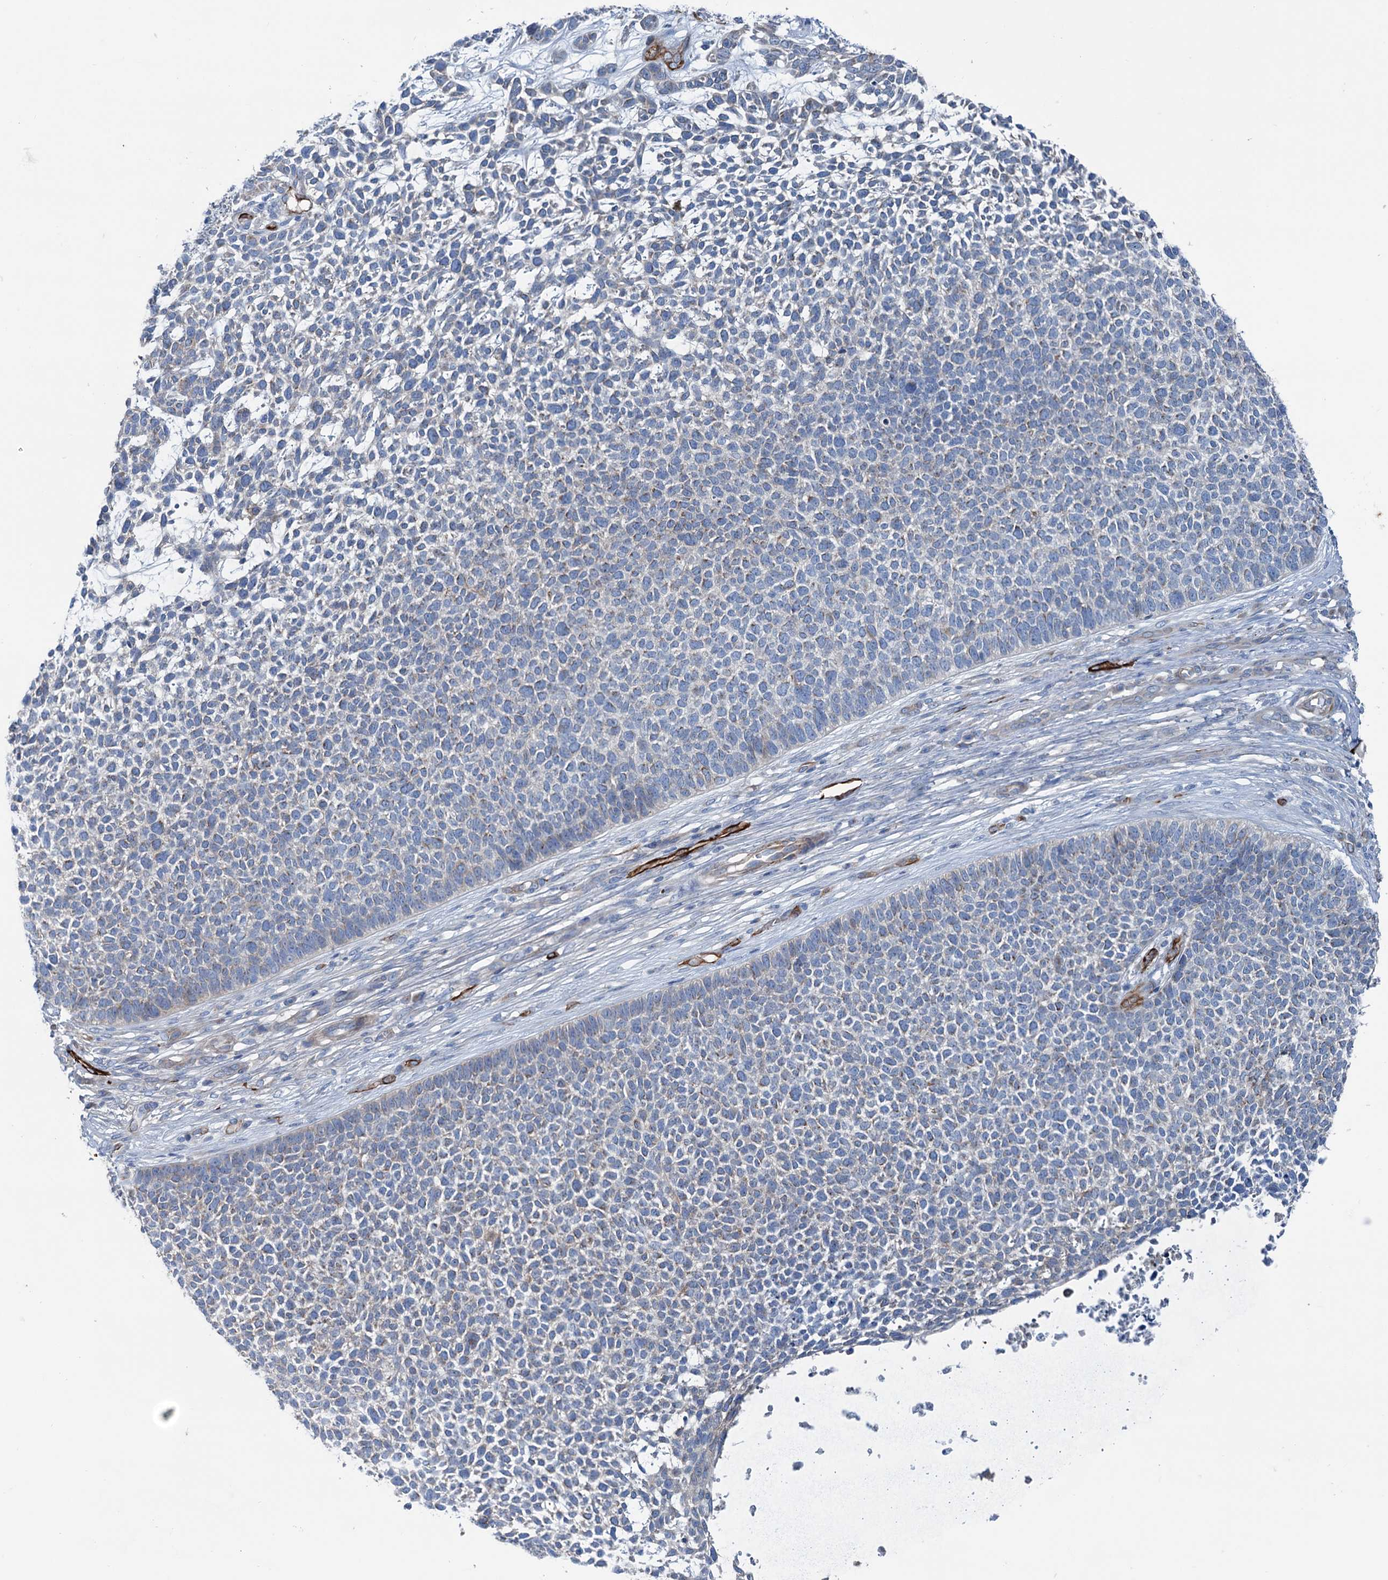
{"staining": {"intensity": "negative", "quantity": "none", "location": "none"}, "tissue": "skin cancer", "cell_type": "Tumor cells", "image_type": "cancer", "snomed": [{"axis": "morphology", "description": "Basal cell carcinoma"}, {"axis": "topography", "description": "Skin"}], "caption": "An immunohistochemistry histopathology image of skin basal cell carcinoma is shown. There is no staining in tumor cells of skin basal cell carcinoma. (DAB IHC with hematoxylin counter stain).", "gene": "CALCOCO1", "patient": {"sex": "female", "age": 84}}